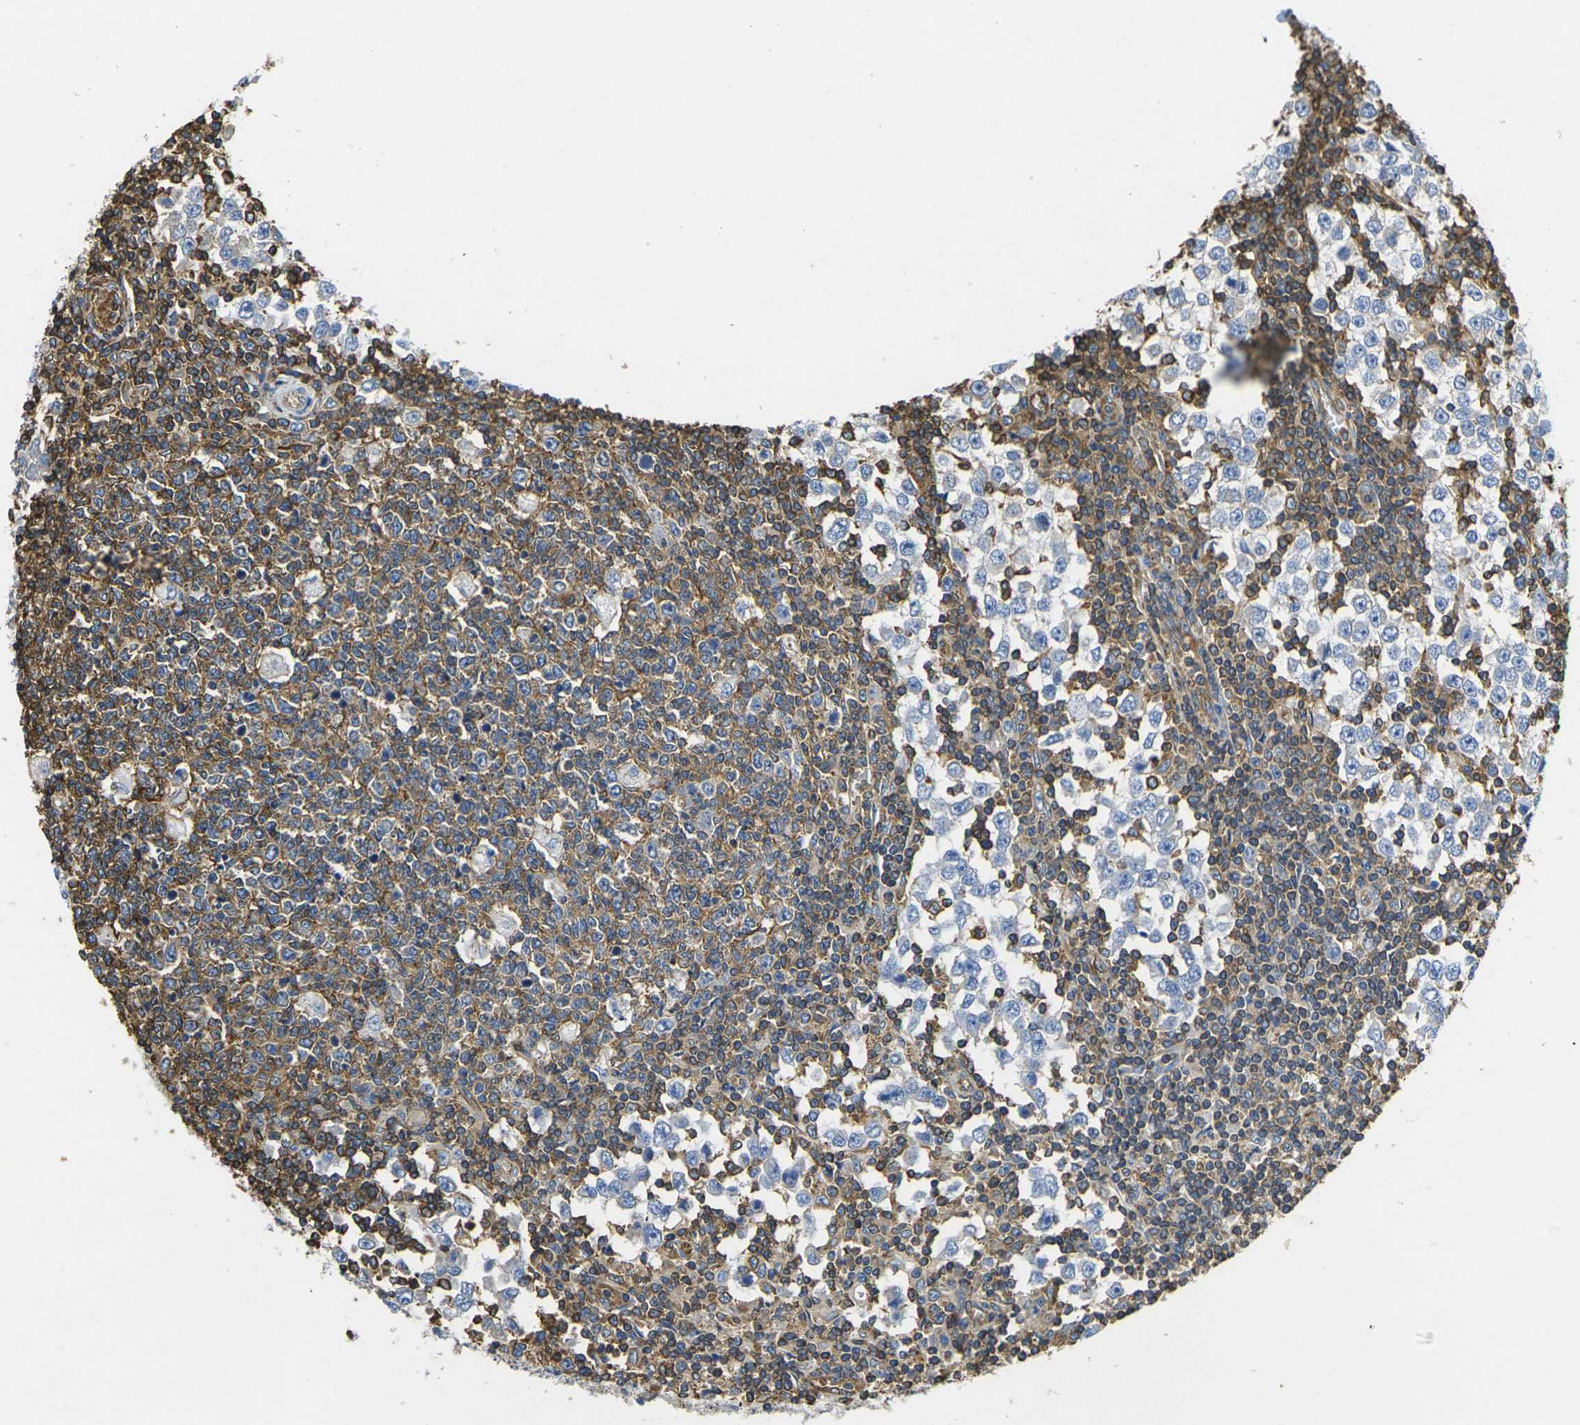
{"staining": {"intensity": "negative", "quantity": "none", "location": "none"}, "tissue": "testis cancer", "cell_type": "Tumor cells", "image_type": "cancer", "snomed": [{"axis": "morphology", "description": "Seminoma, NOS"}, {"axis": "topography", "description": "Testis"}], "caption": "High magnification brightfield microscopy of testis seminoma stained with DAB (brown) and counterstained with hematoxylin (blue): tumor cells show no significant expression.", "gene": "FAM110D", "patient": {"sex": "male", "age": 65}}